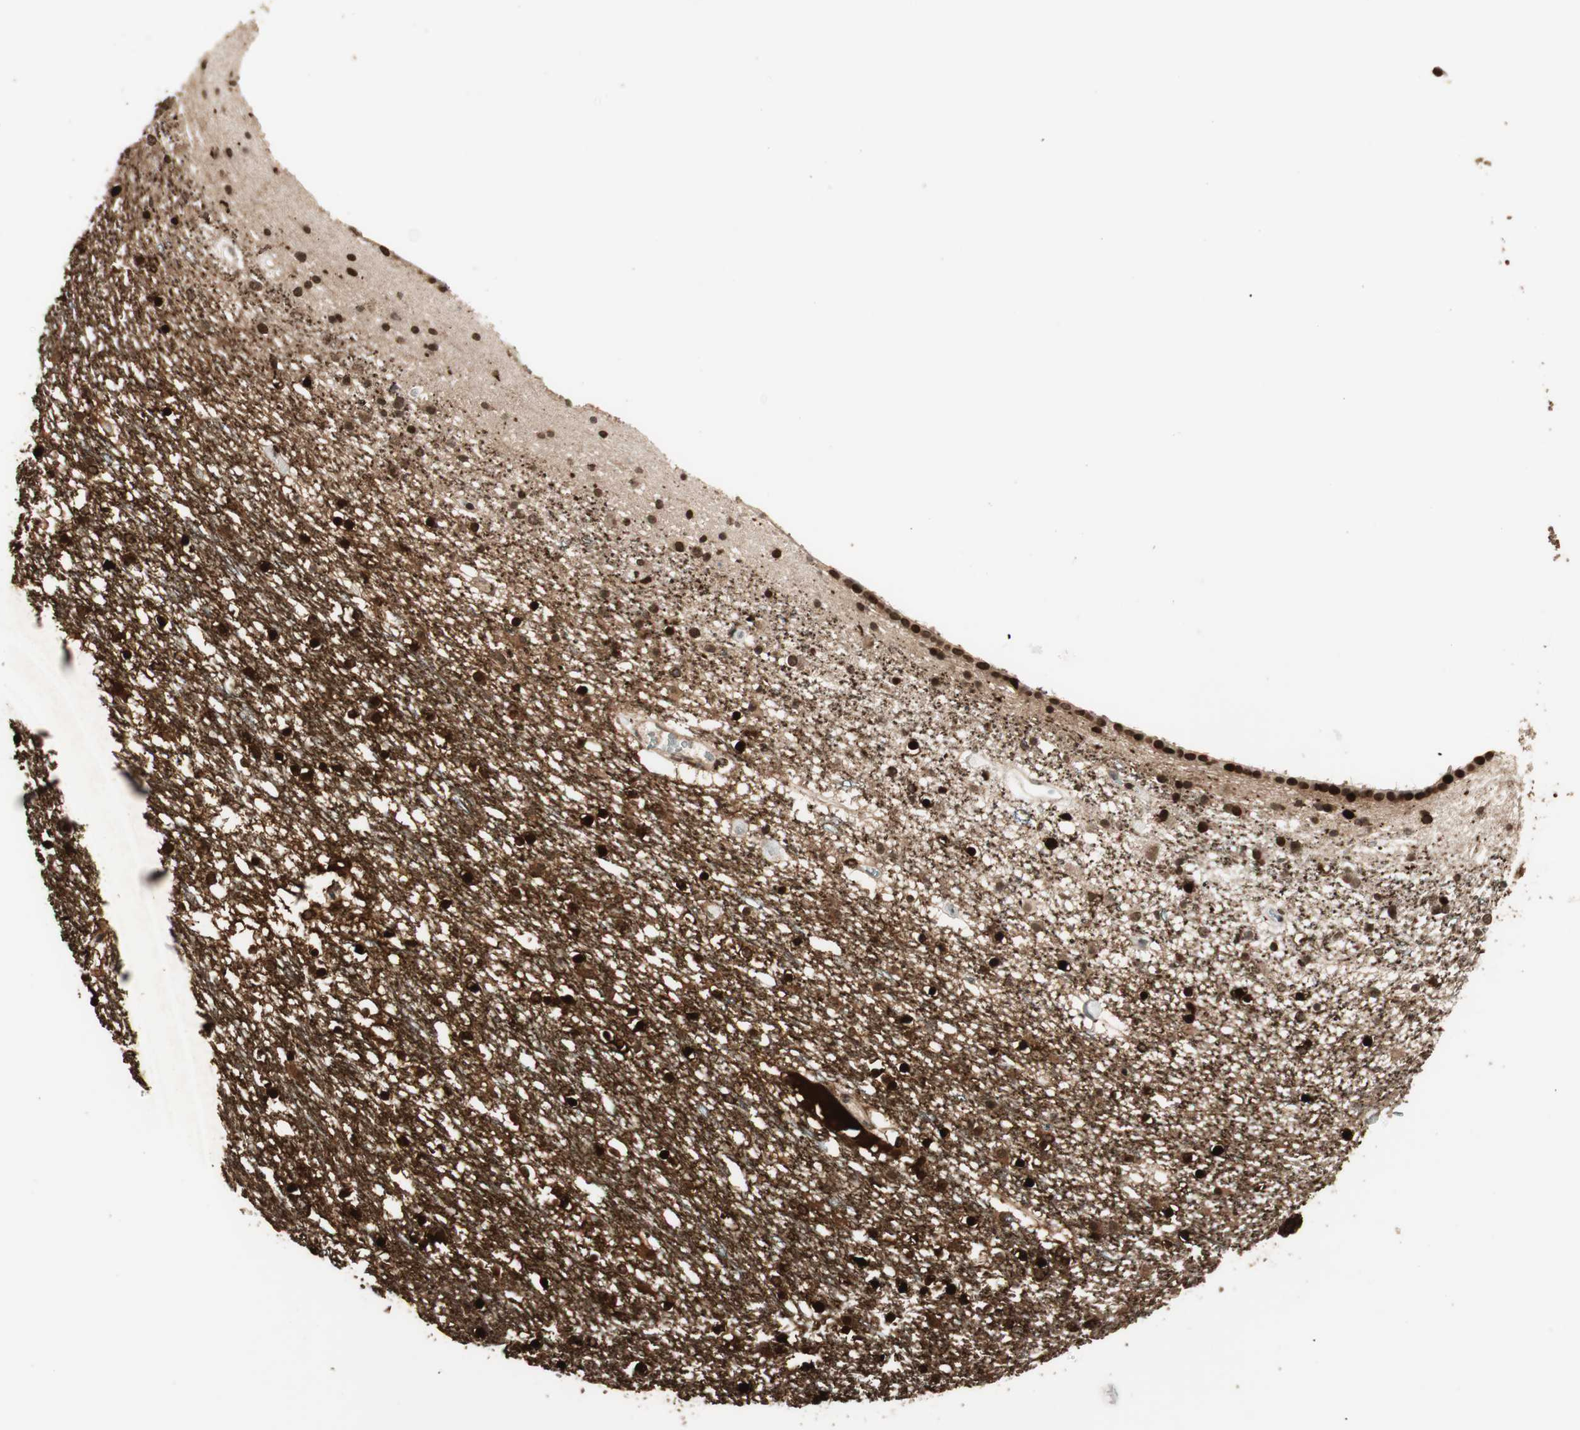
{"staining": {"intensity": "strong", "quantity": ">75%", "location": "nuclear"}, "tissue": "caudate", "cell_type": "Glial cells", "image_type": "normal", "snomed": [{"axis": "morphology", "description": "Normal tissue, NOS"}, {"axis": "topography", "description": "Lateral ventricle wall"}], "caption": "Caudate stained with DAB (3,3'-diaminobenzidine) IHC shows high levels of strong nuclear positivity in approximately >75% of glial cells.", "gene": "BIN1", "patient": {"sex": "male", "age": 45}}